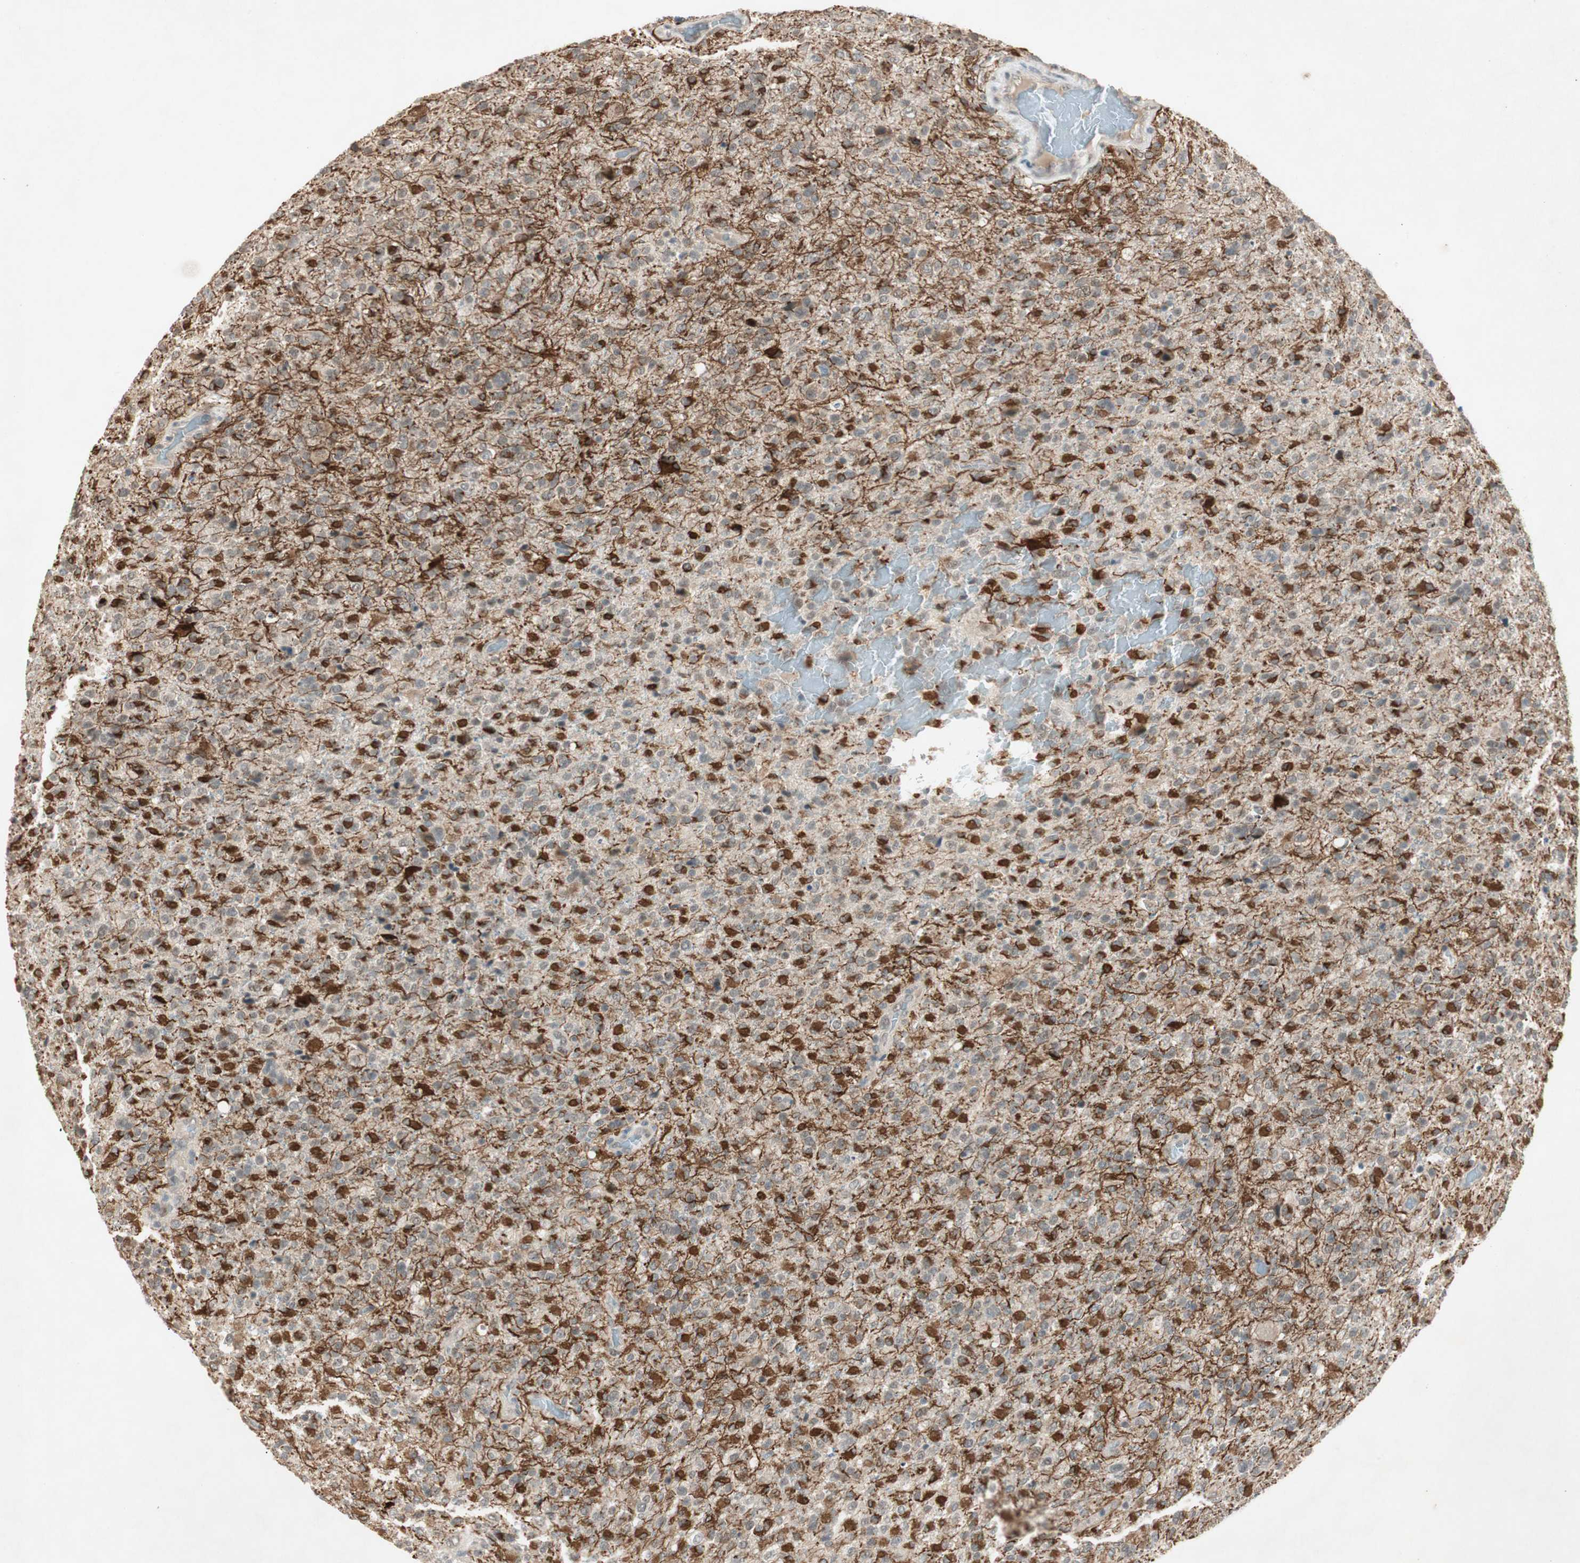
{"staining": {"intensity": "strong", "quantity": "25%-75%", "location": "cytoplasmic/membranous,nuclear"}, "tissue": "glioma", "cell_type": "Tumor cells", "image_type": "cancer", "snomed": [{"axis": "morphology", "description": "Glioma, malignant, High grade"}, {"axis": "topography", "description": "Brain"}], "caption": "Immunohistochemistry (IHC) histopathology image of neoplastic tissue: malignant glioma (high-grade) stained using IHC demonstrates high levels of strong protein expression localized specifically in the cytoplasmic/membranous and nuclear of tumor cells, appearing as a cytoplasmic/membranous and nuclear brown color.", "gene": "RNGTT", "patient": {"sex": "male", "age": 71}}